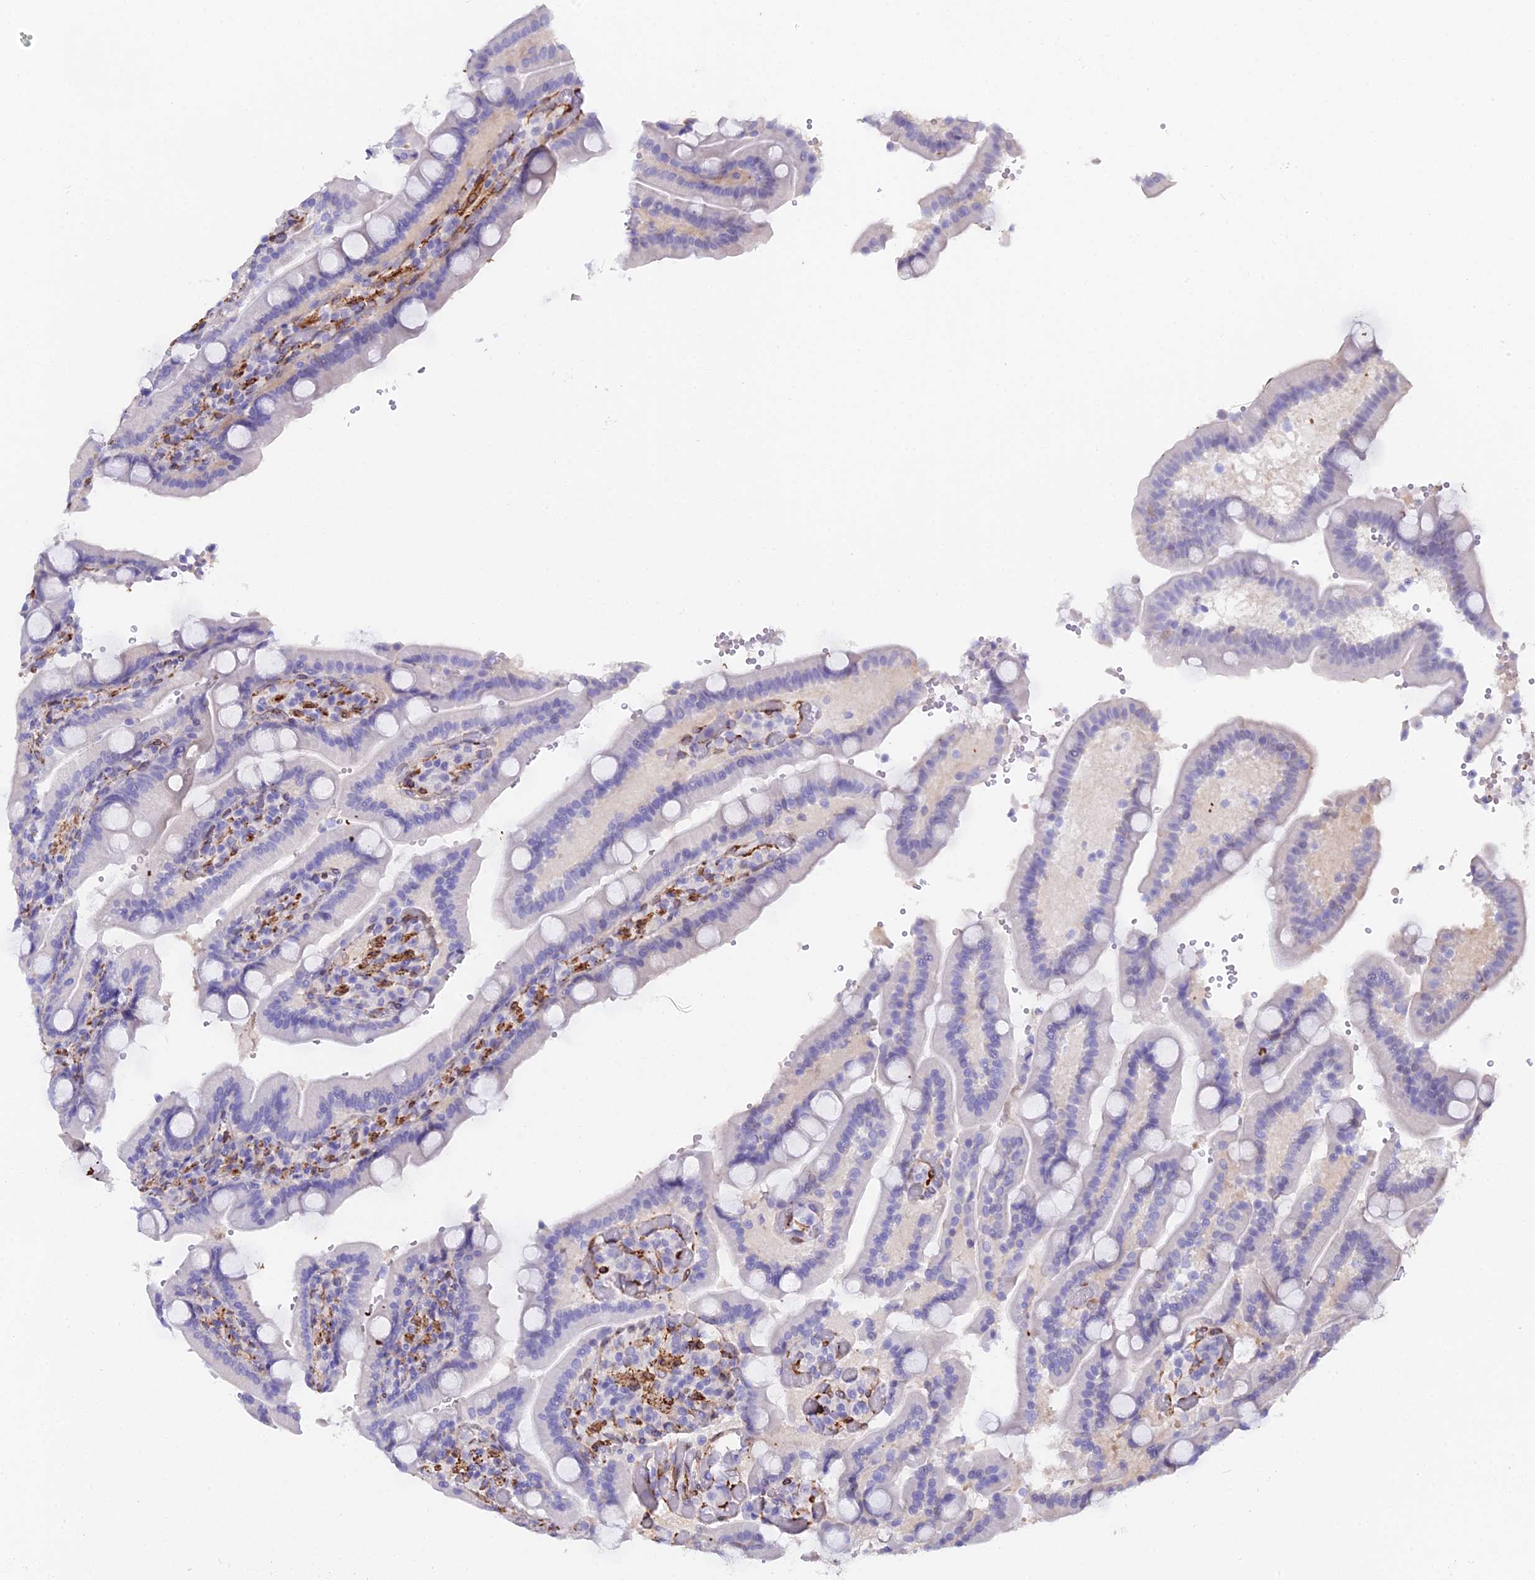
{"staining": {"intensity": "negative", "quantity": "none", "location": "none"}, "tissue": "duodenum", "cell_type": "Glandular cells", "image_type": "normal", "snomed": [{"axis": "morphology", "description": "Normal tissue, NOS"}, {"axis": "topography", "description": "Duodenum"}], "caption": "The IHC histopathology image has no significant expression in glandular cells of duodenum.", "gene": "MXRA7", "patient": {"sex": "female", "age": 62}}